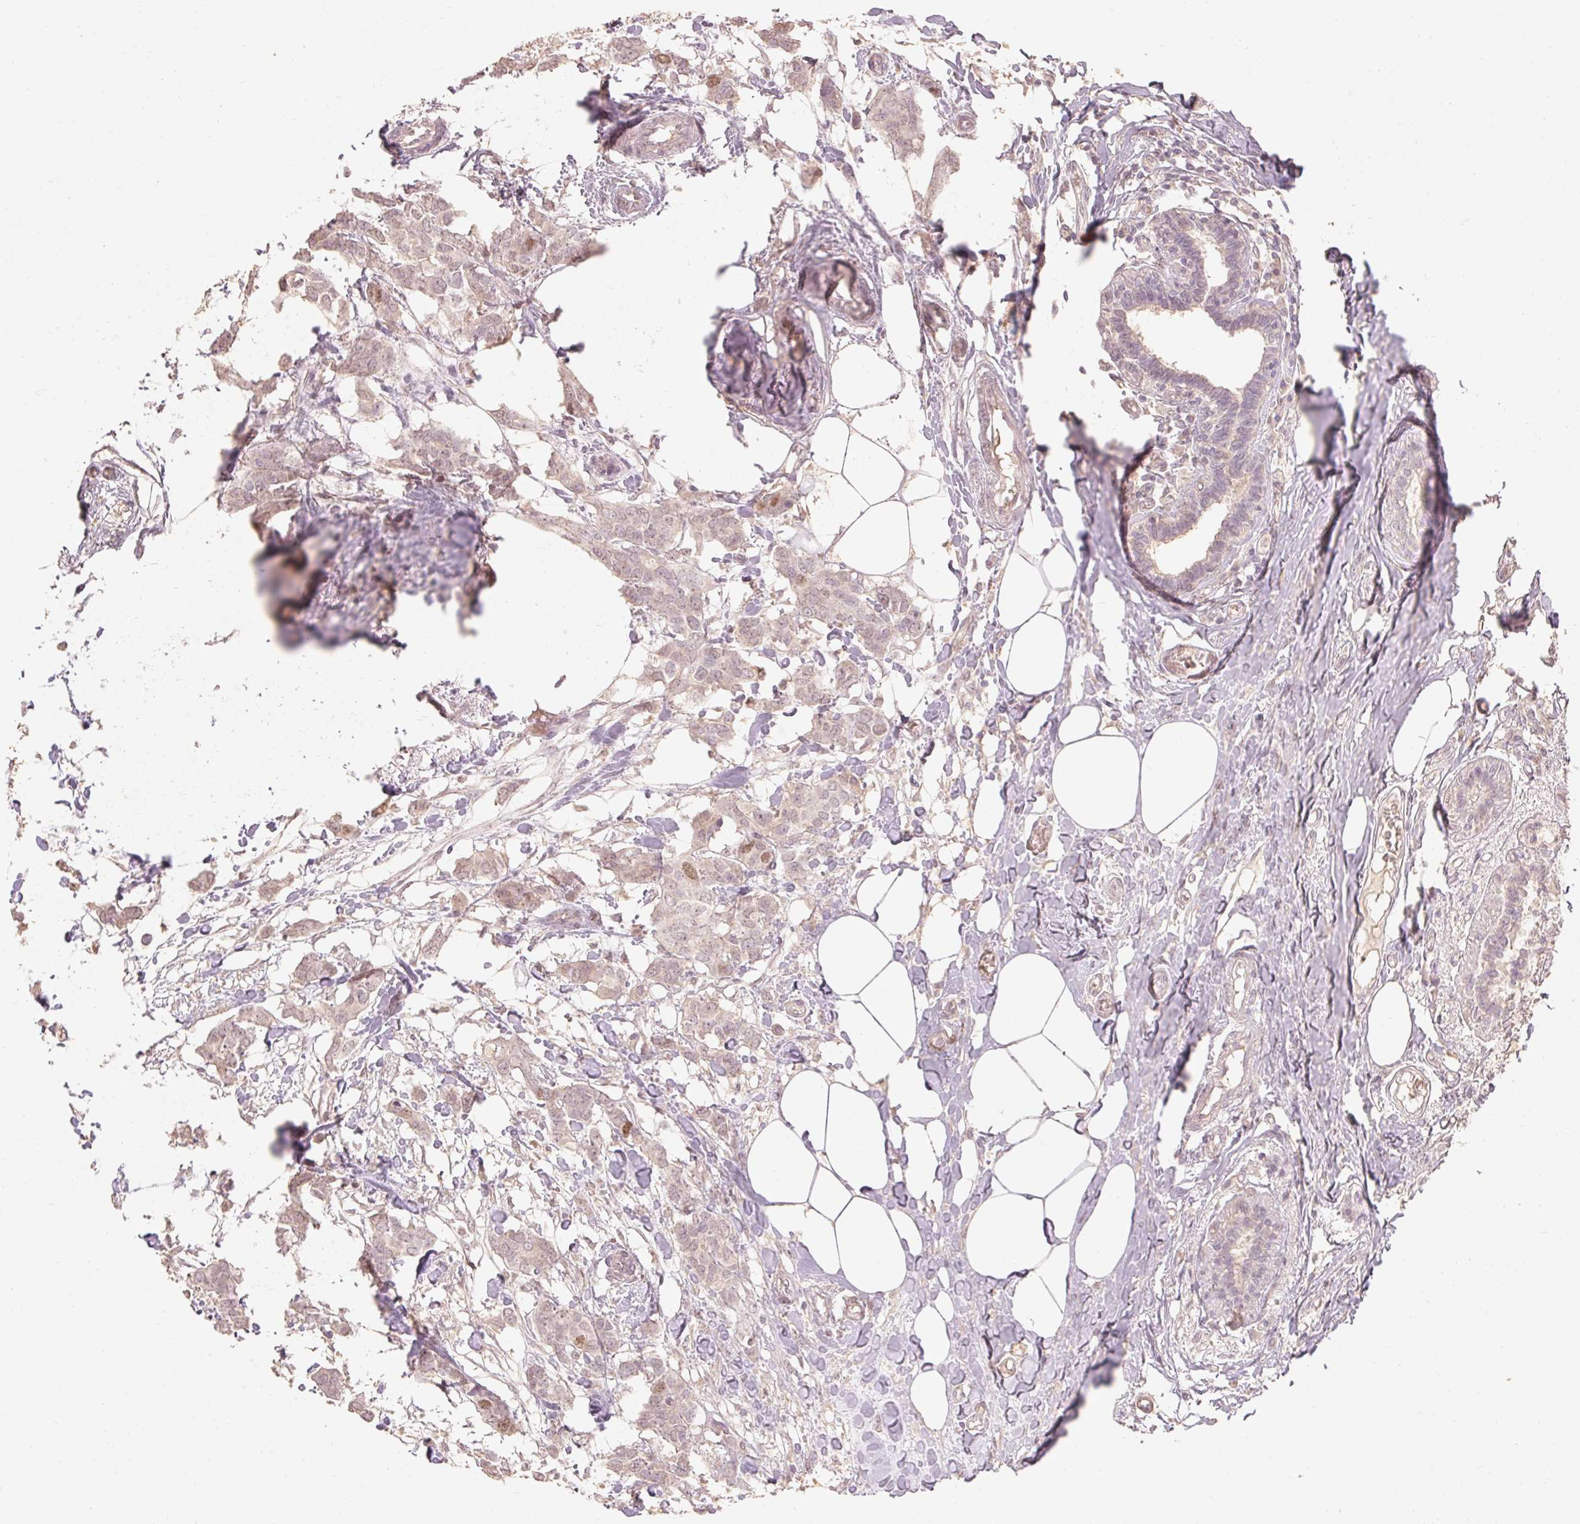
{"staining": {"intensity": "weak", "quantity": "25%-75%", "location": "cytoplasmic/membranous,nuclear"}, "tissue": "breast cancer", "cell_type": "Tumor cells", "image_type": "cancer", "snomed": [{"axis": "morphology", "description": "Duct carcinoma"}, {"axis": "topography", "description": "Breast"}], "caption": "Protein positivity by immunohistochemistry (IHC) reveals weak cytoplasmic/membranous and nuclear positivity in about 25%-75% of tumor cells in breast cancer. The staining was performed using DAB (3,3'-diaminobenzidine), with brown indicating positive protein expression. Nuclei are stained blue with hematoxylin.", "gene": "SKP2", "patient": {"sex": "female", "age": 62}}